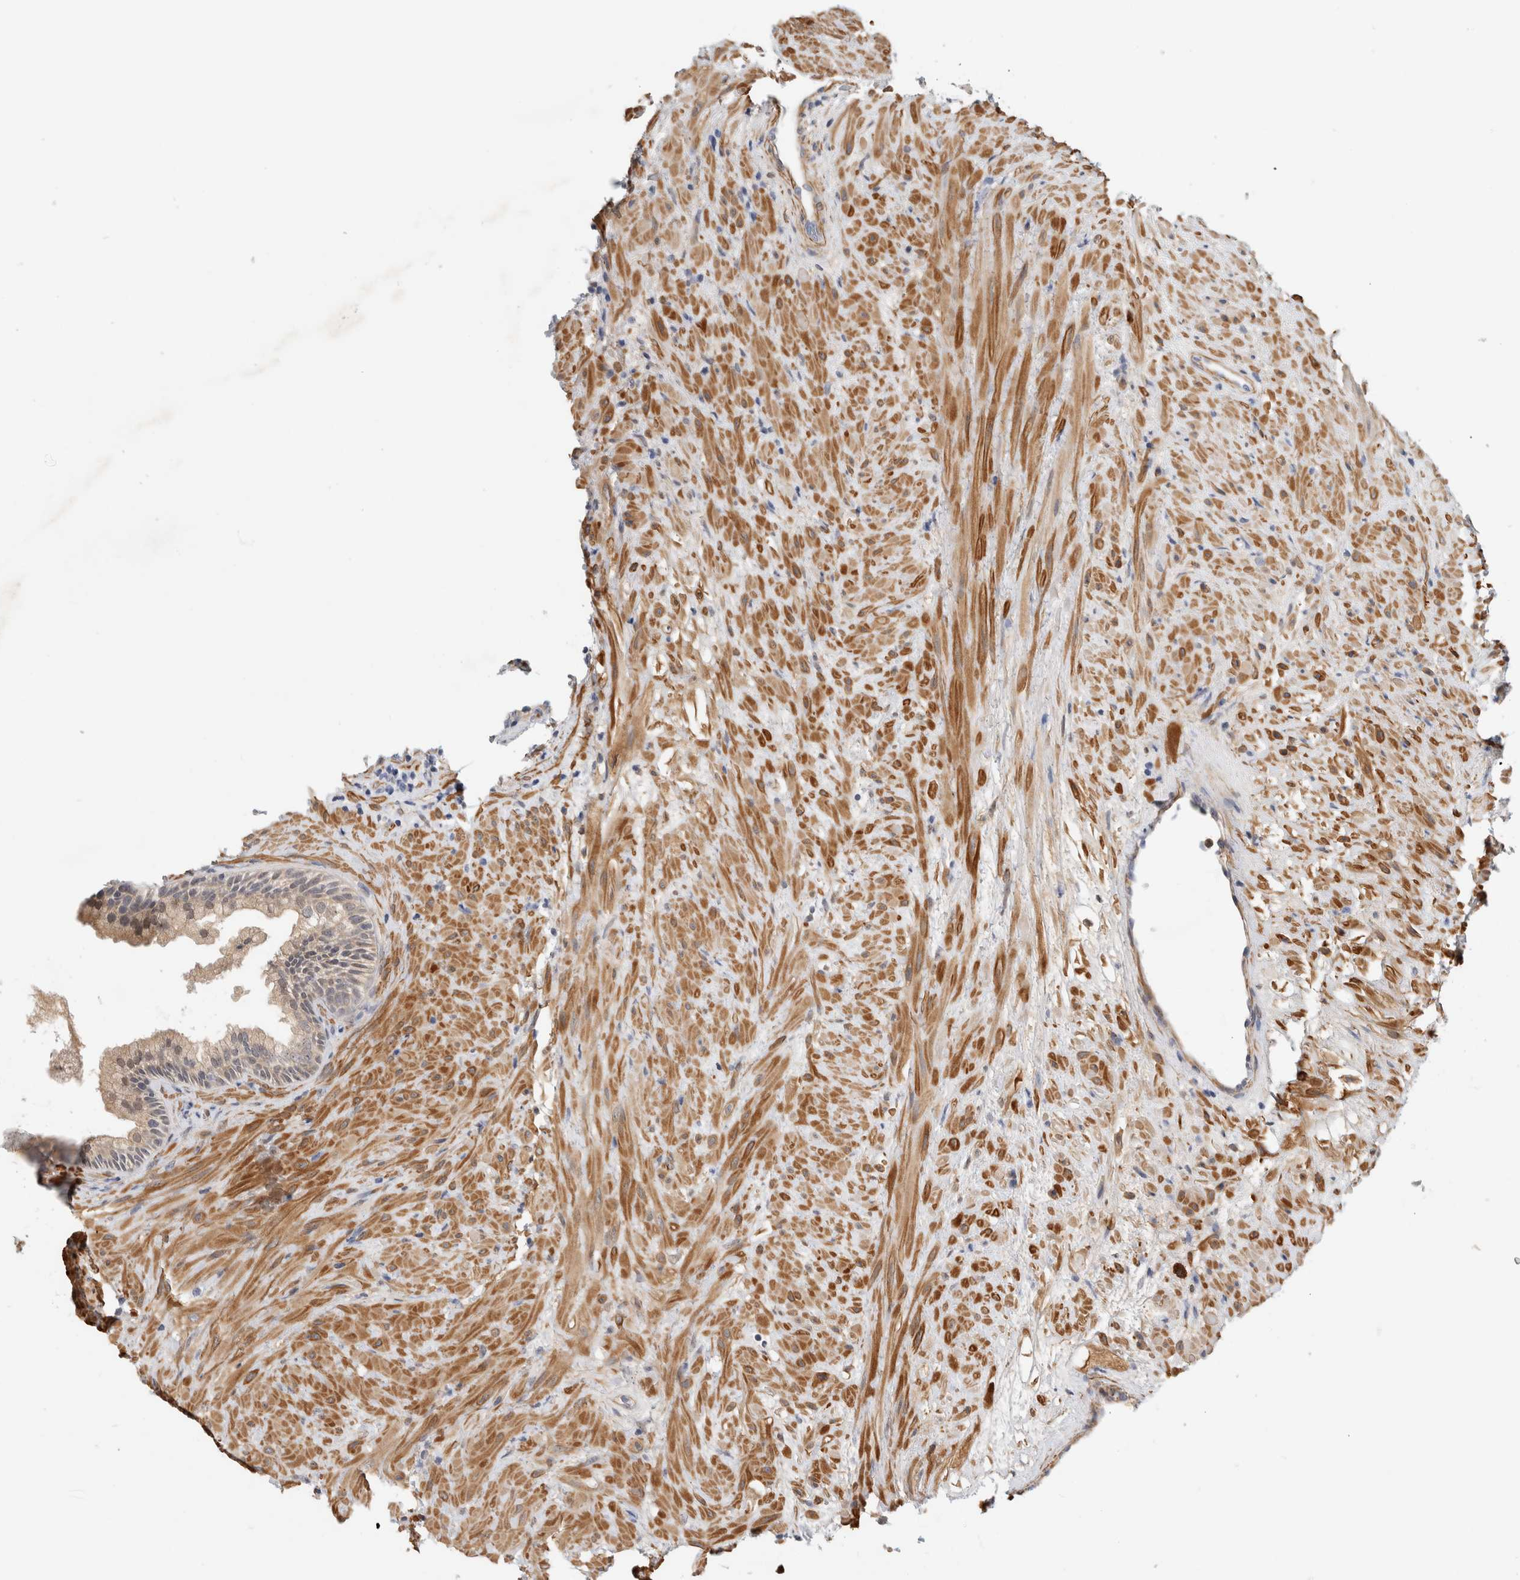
{"staining": {"intensity": "weak", "quantity": "<25%", "location": "cytoplasmic/membranous"}, "tissue": "prostate", "cell_type": "Glandular cells", "image_type": "normal", "snomed": [{"axis": "morphology", "description": "Normal tissue, NOS"}, {"axis": "topography", "description": "Prostate"}], "caption": "The micrograph displays no staining of glandular cells in benign prostate. The staining is performed using DAB (3,3'-diaminobenzidine) brown chromogen with nuclei counter-stained in using hematoxylin.", "gene": "PGM1", "patient": {"sex": "male", "age": 76}}